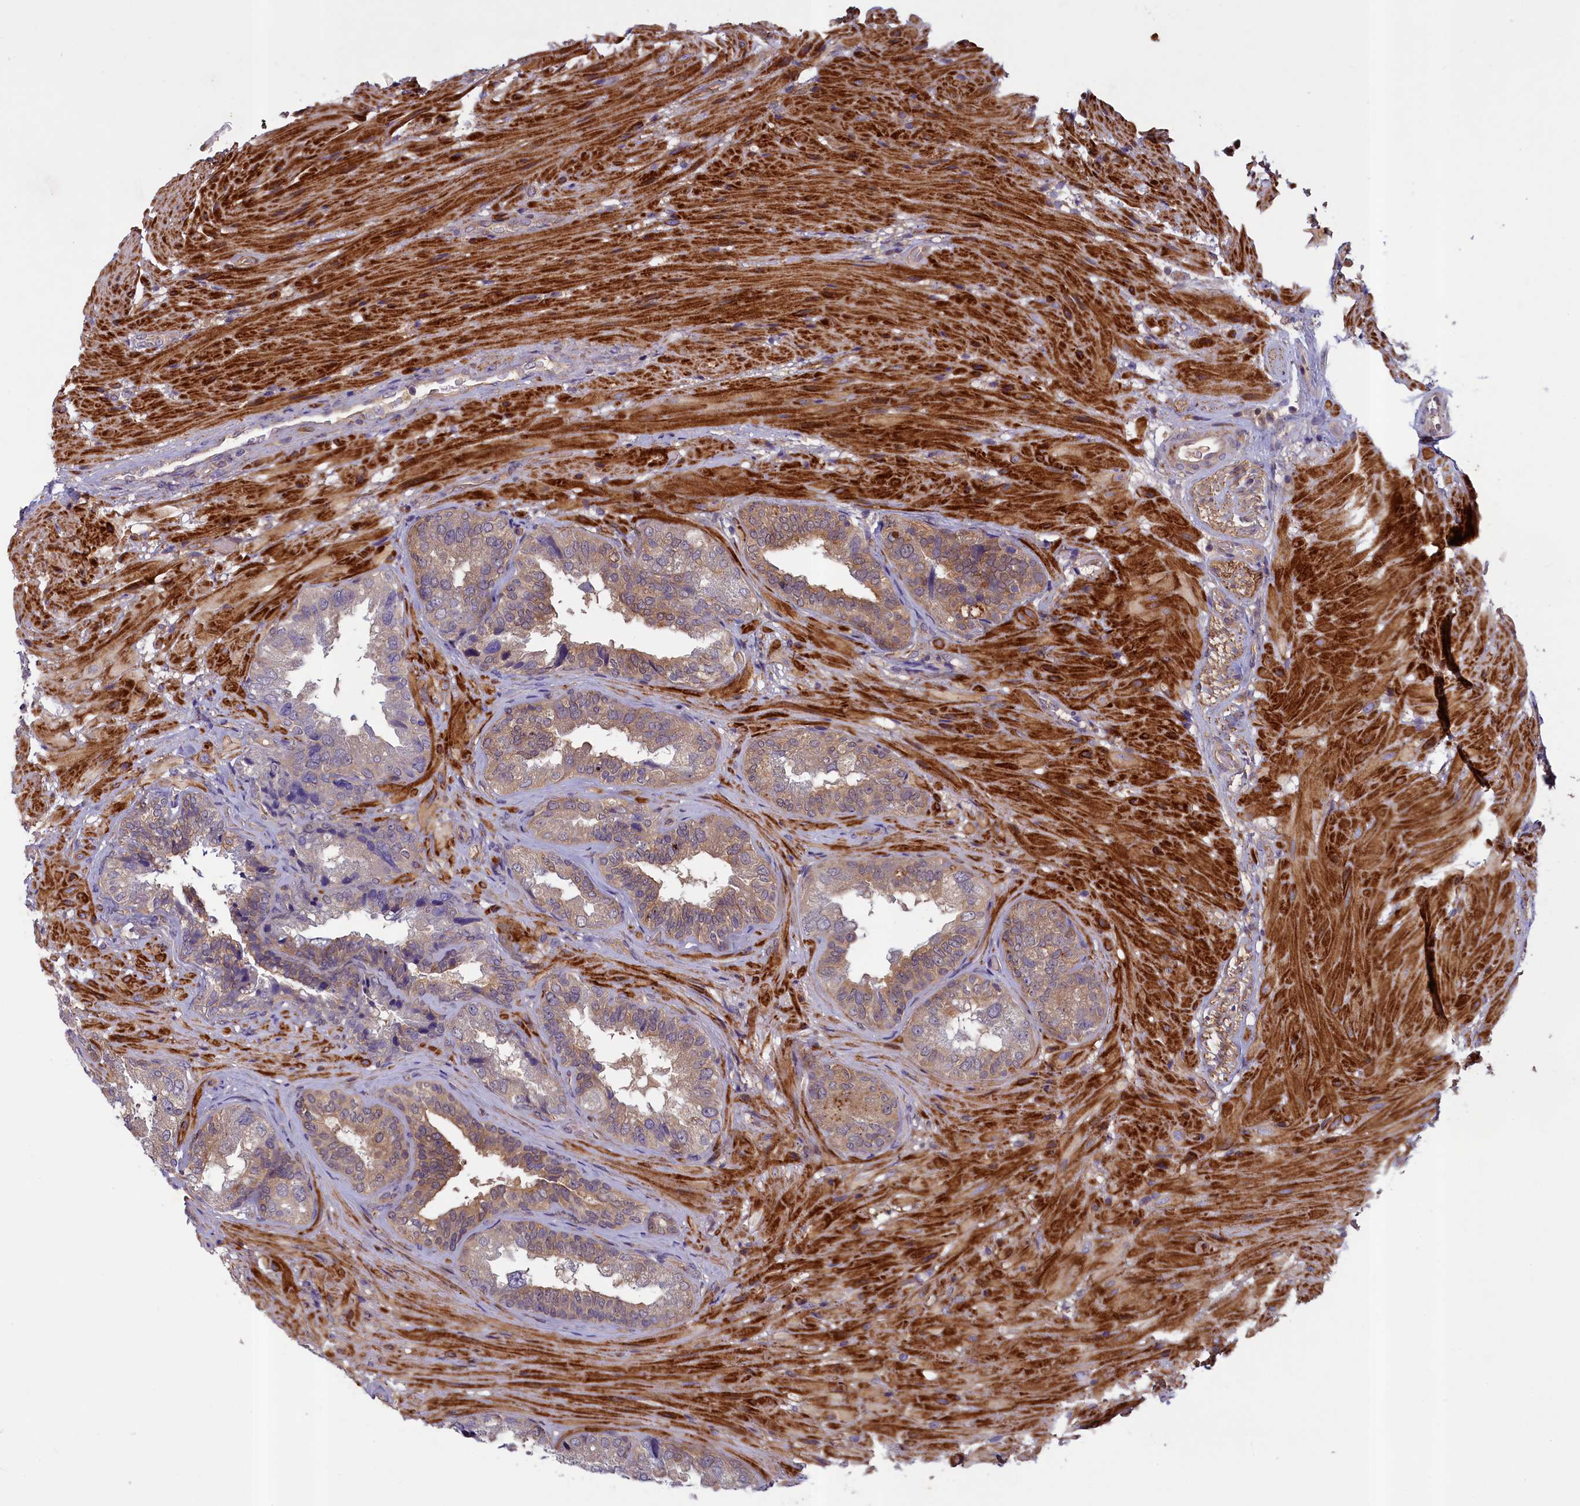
{"staining": {"intensity": "moderate", "quantity": "25%-75%", "location": "cytoplasmic/membranous"}, "tissue": "seminal vesicle", "cell_type": "Glandular cells", "image_type": "normal", "snomed": [{"axis": "morphology", "description": "Normal tissue, NOS"}, {"axis": "topography", "description": "Seminal veicle"}, {"axis": "topography", "description": "Peripheral nerve tissue"}], "caption": "IHC photomicrograph of benign seminal vesicle: seminal vesicle stained using immunohistochemistry (IHC) shows medium levels of moderate protein expression localized specifically in the cytoplasmic/membranous of glandular cells, appearing as a cytoplasmic/membranous brown color.", "gene": "NUBP1", "patient": {"sex": "male", "age": 63}}